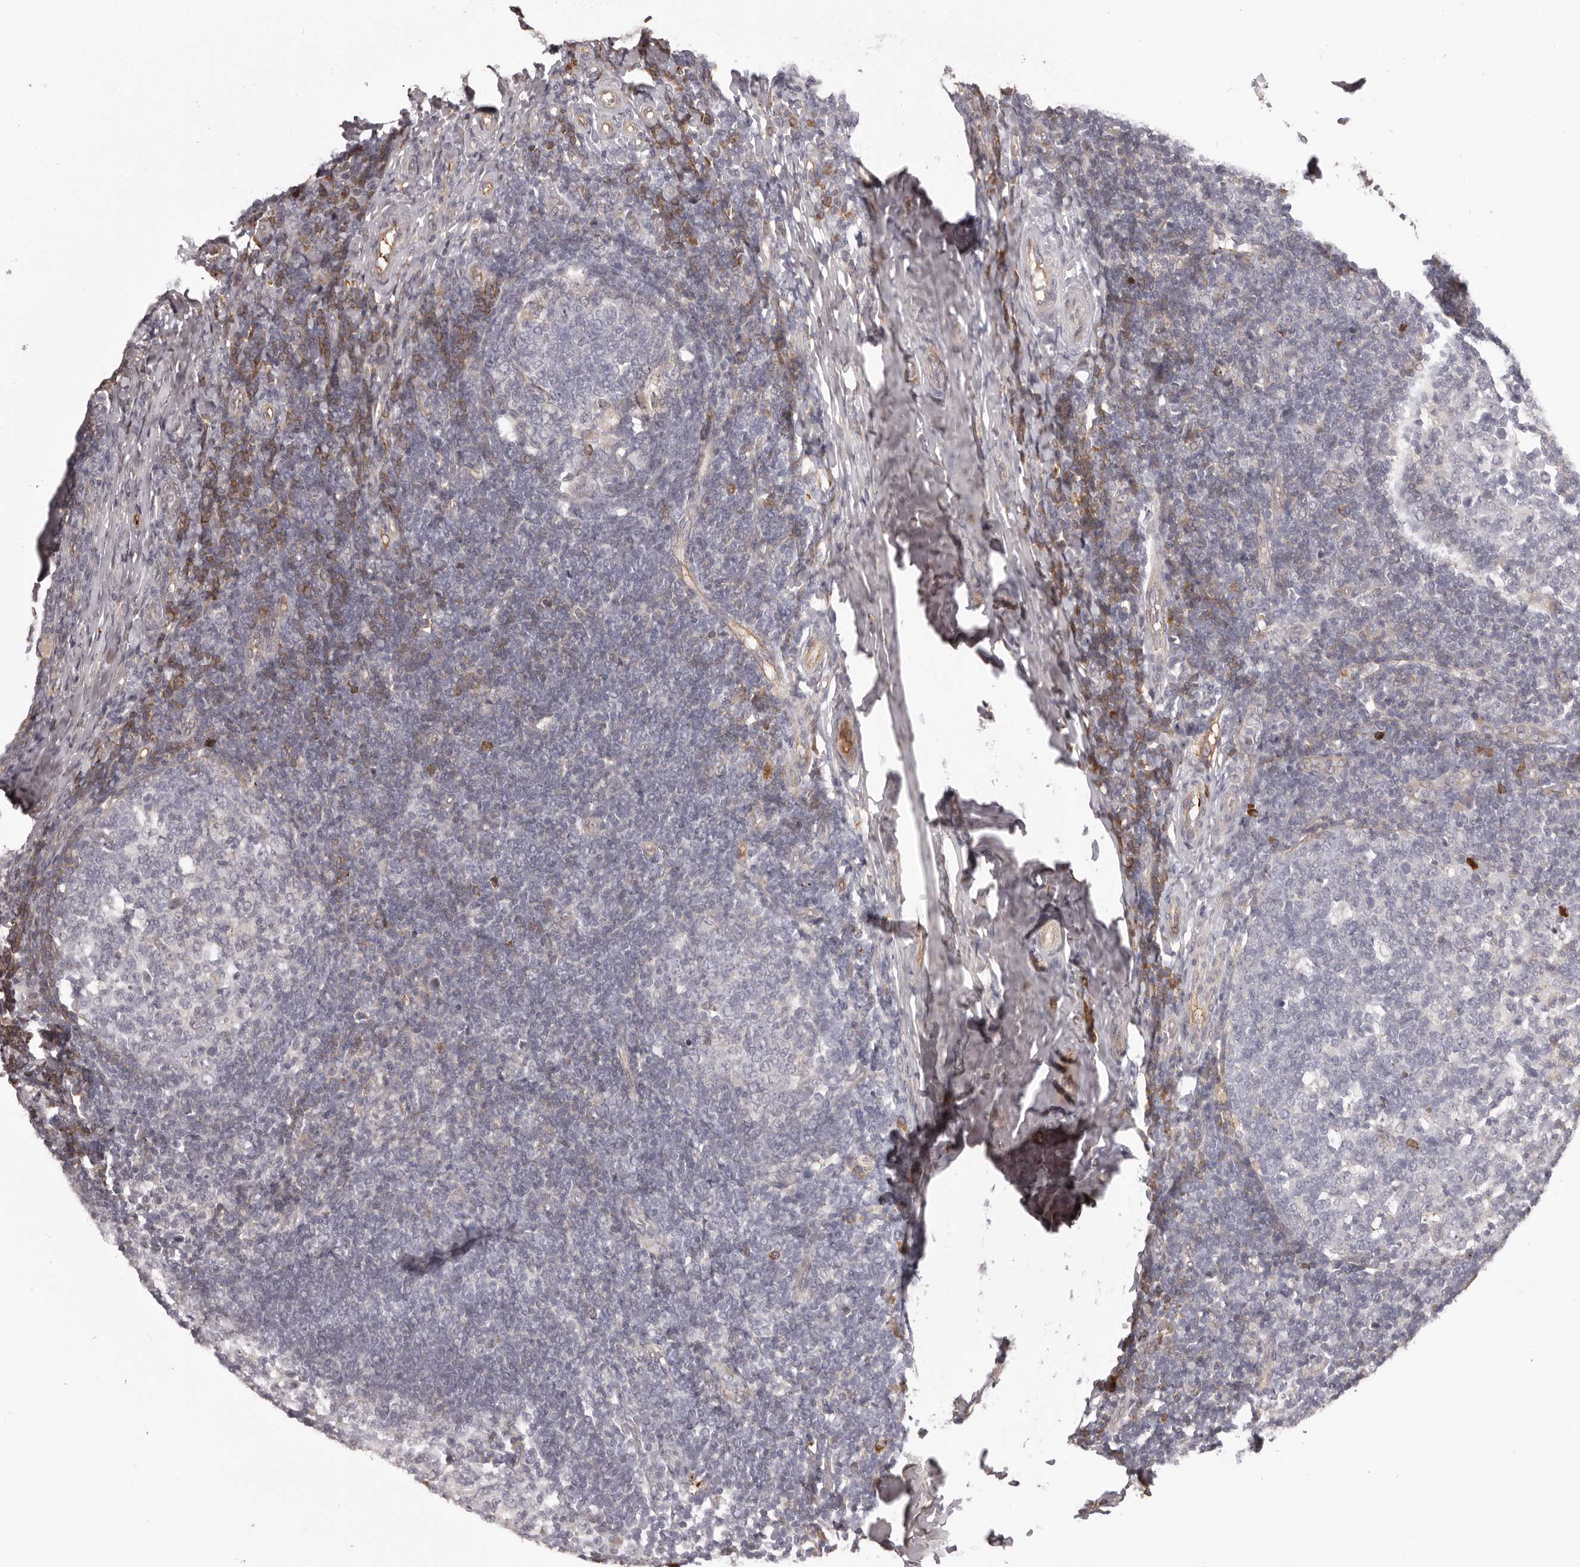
{"staining": {"intensity": "moderate", "quantity": "<25%", "location": "cytoplasmic/membranous"}, "tissue": "tonsil", "cell_type": "Germinal center cells", "image_type": "normal", "snomed": [{"axis": "morphology", "description": "Normal tissue, NOS"}, {"axis": "topography", "description": "Tonsil"}], "caption": "Protein expression analysis of unremarkable tonsil exhibits moderate cytoplasmic/membranous staining in about <25% of germinal center cells.", "gene": "OTUD3", "patient": {"sex": "female", "age": 19}}